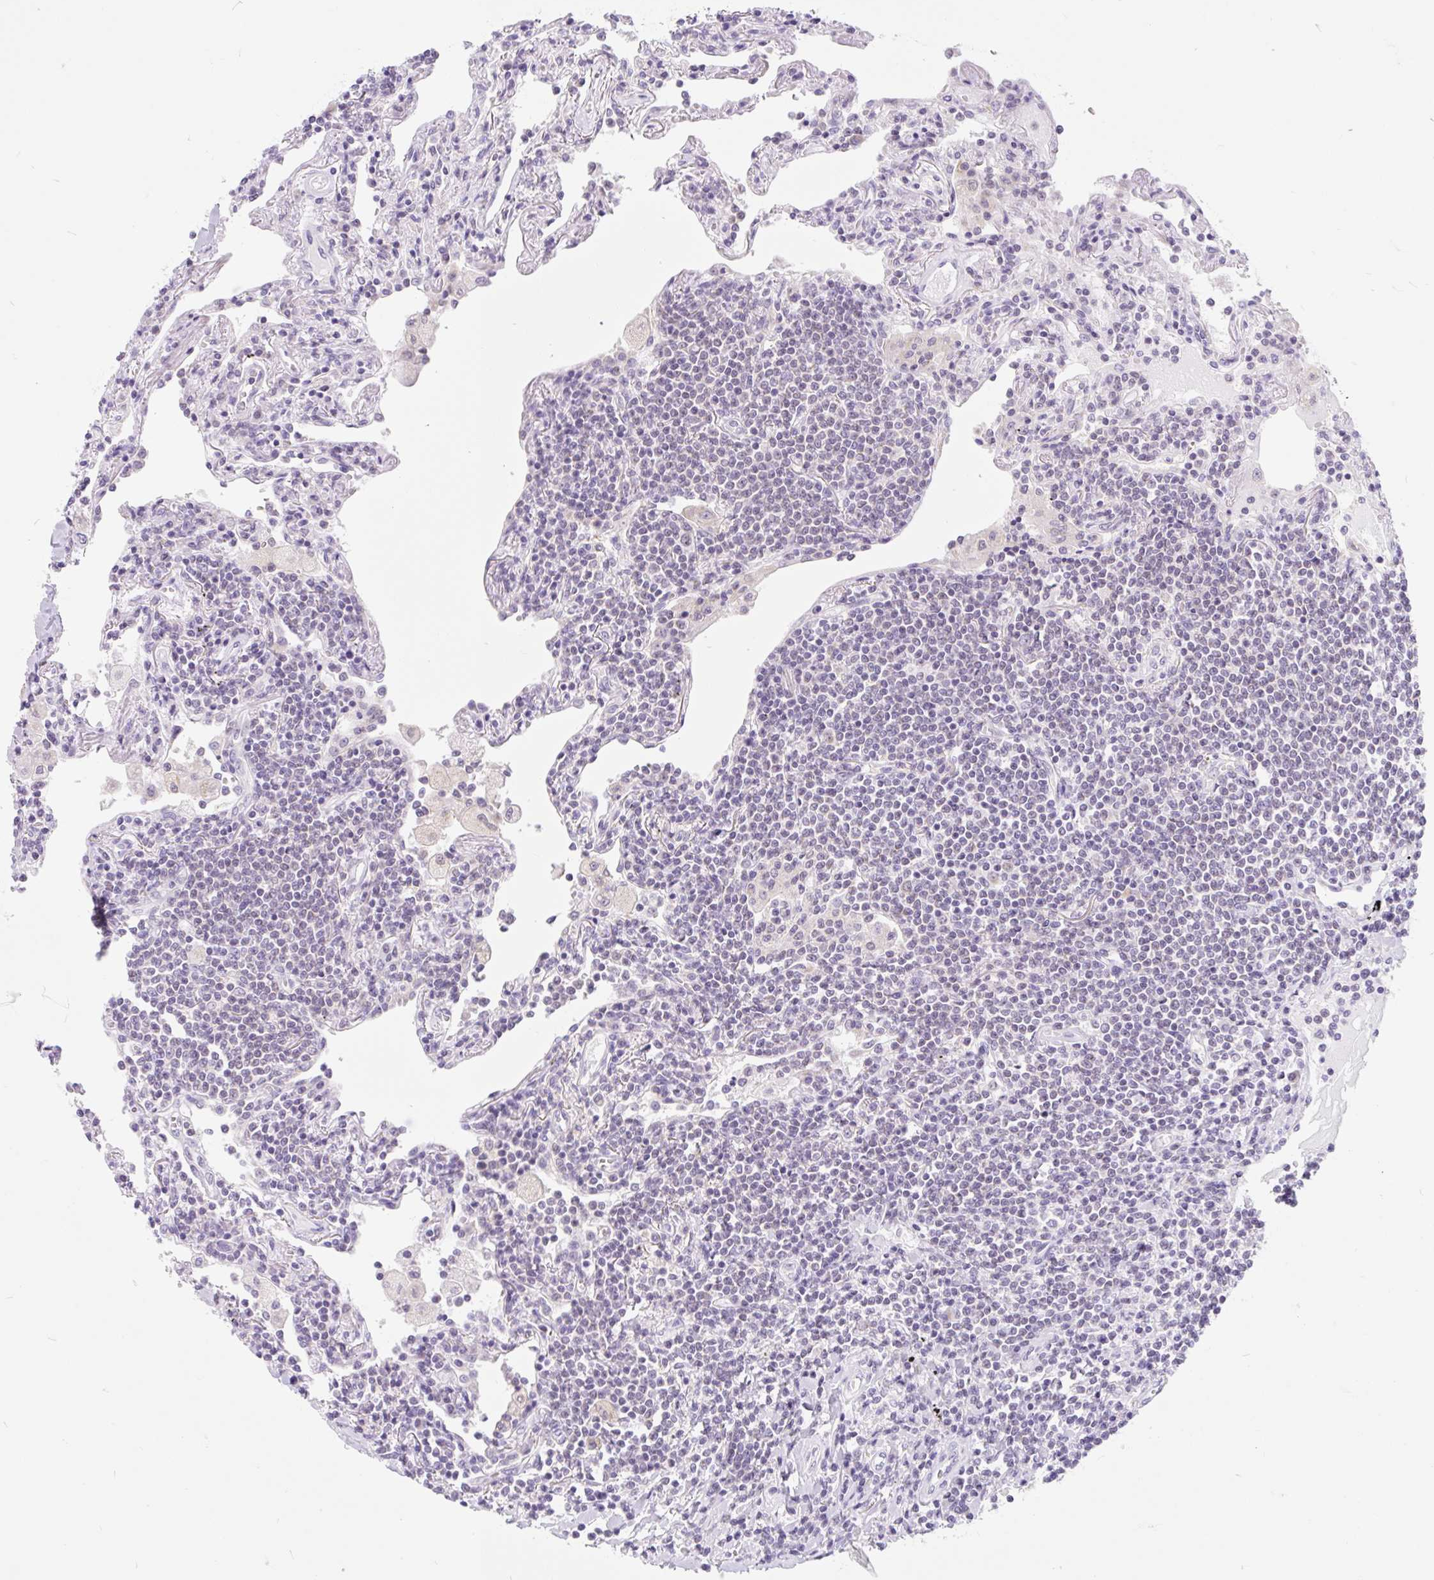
{"staining": {"intensity": "negative", "quantity": "none", "location": "none"}, "tissue": "lymphoma", "cell_type": "Tumor cells", "image_type": "cancer", "snomed": [{"axis": "morphology", "description": "Malignant lymphoma, non-Hodgkin's type, Low grade"}, {"axis": "topography", "description": "Lung"}], "caption": "Immunohistochemistry histopathology image of neoplastic tissue: lymphoma stained with DAB demonstrates no significant protein staining in tumor cells.", "gene": "ITPK1", "patient": {"sex": "female", "age": 71}}